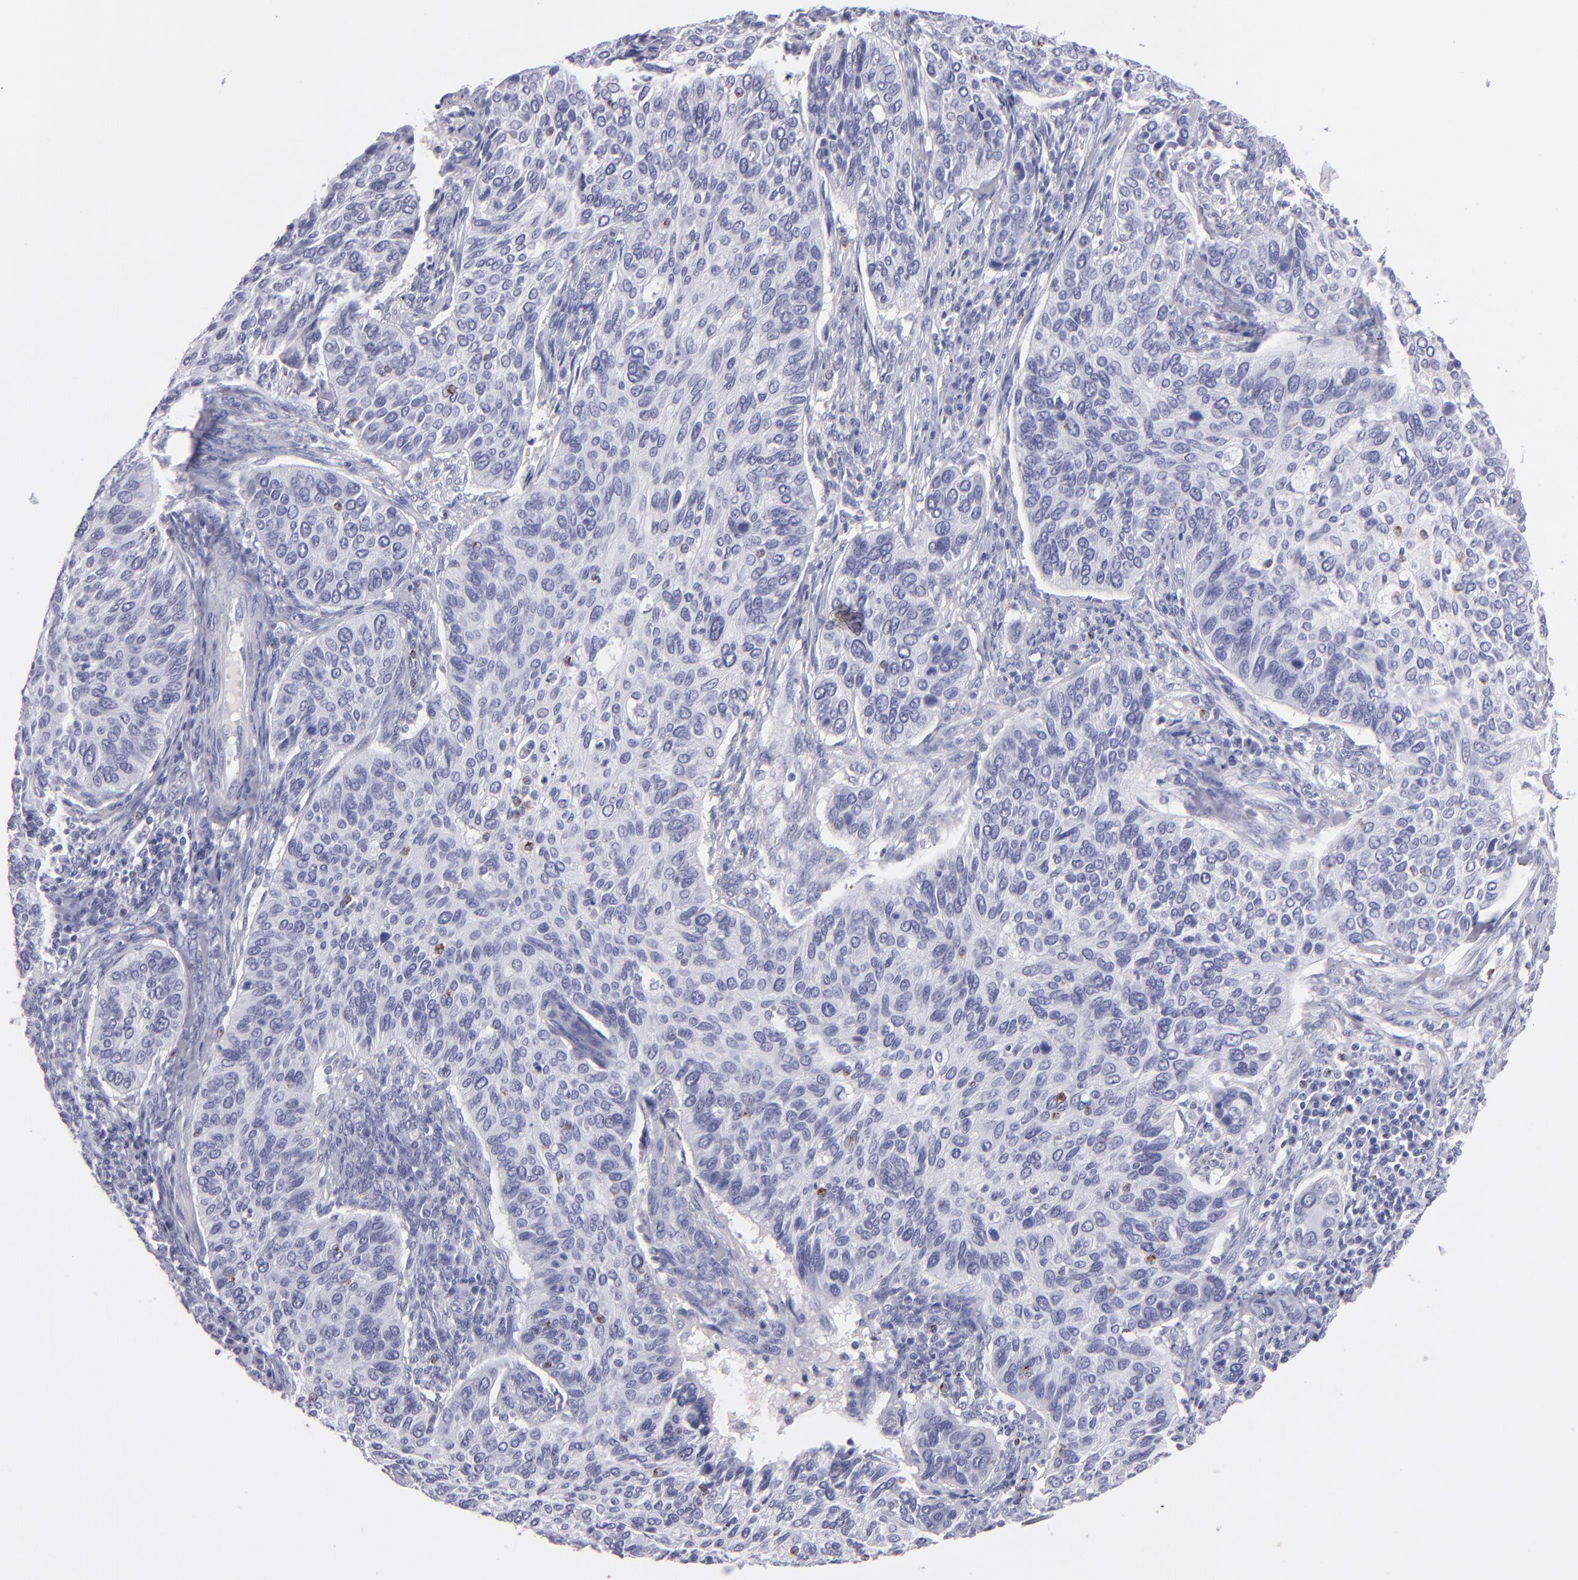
{"staining": {"intensity": "negative", "quantity": "none", "location": "none"}, "tissue": "cervical cancer", "cell_type": "Tumor cells", "image_type": "cancer", "snomed": [{"axis": "morphology", "description": "Adenocarcinoma, NOS"}, {"axis": "topography", "description": "Cervix"}], "caption": "Immunohistochemistry histopathology image of cervical cancer stained for a protein (brown), which exhibits no expression in tumor cells. (Brightfield microscopy of DAB (3,3'-diaminobenzidine) immunohistochemistry (IHC) at high magnification).", "gene": "PRF1", "patient": {"sex": "female", "age": 29}}